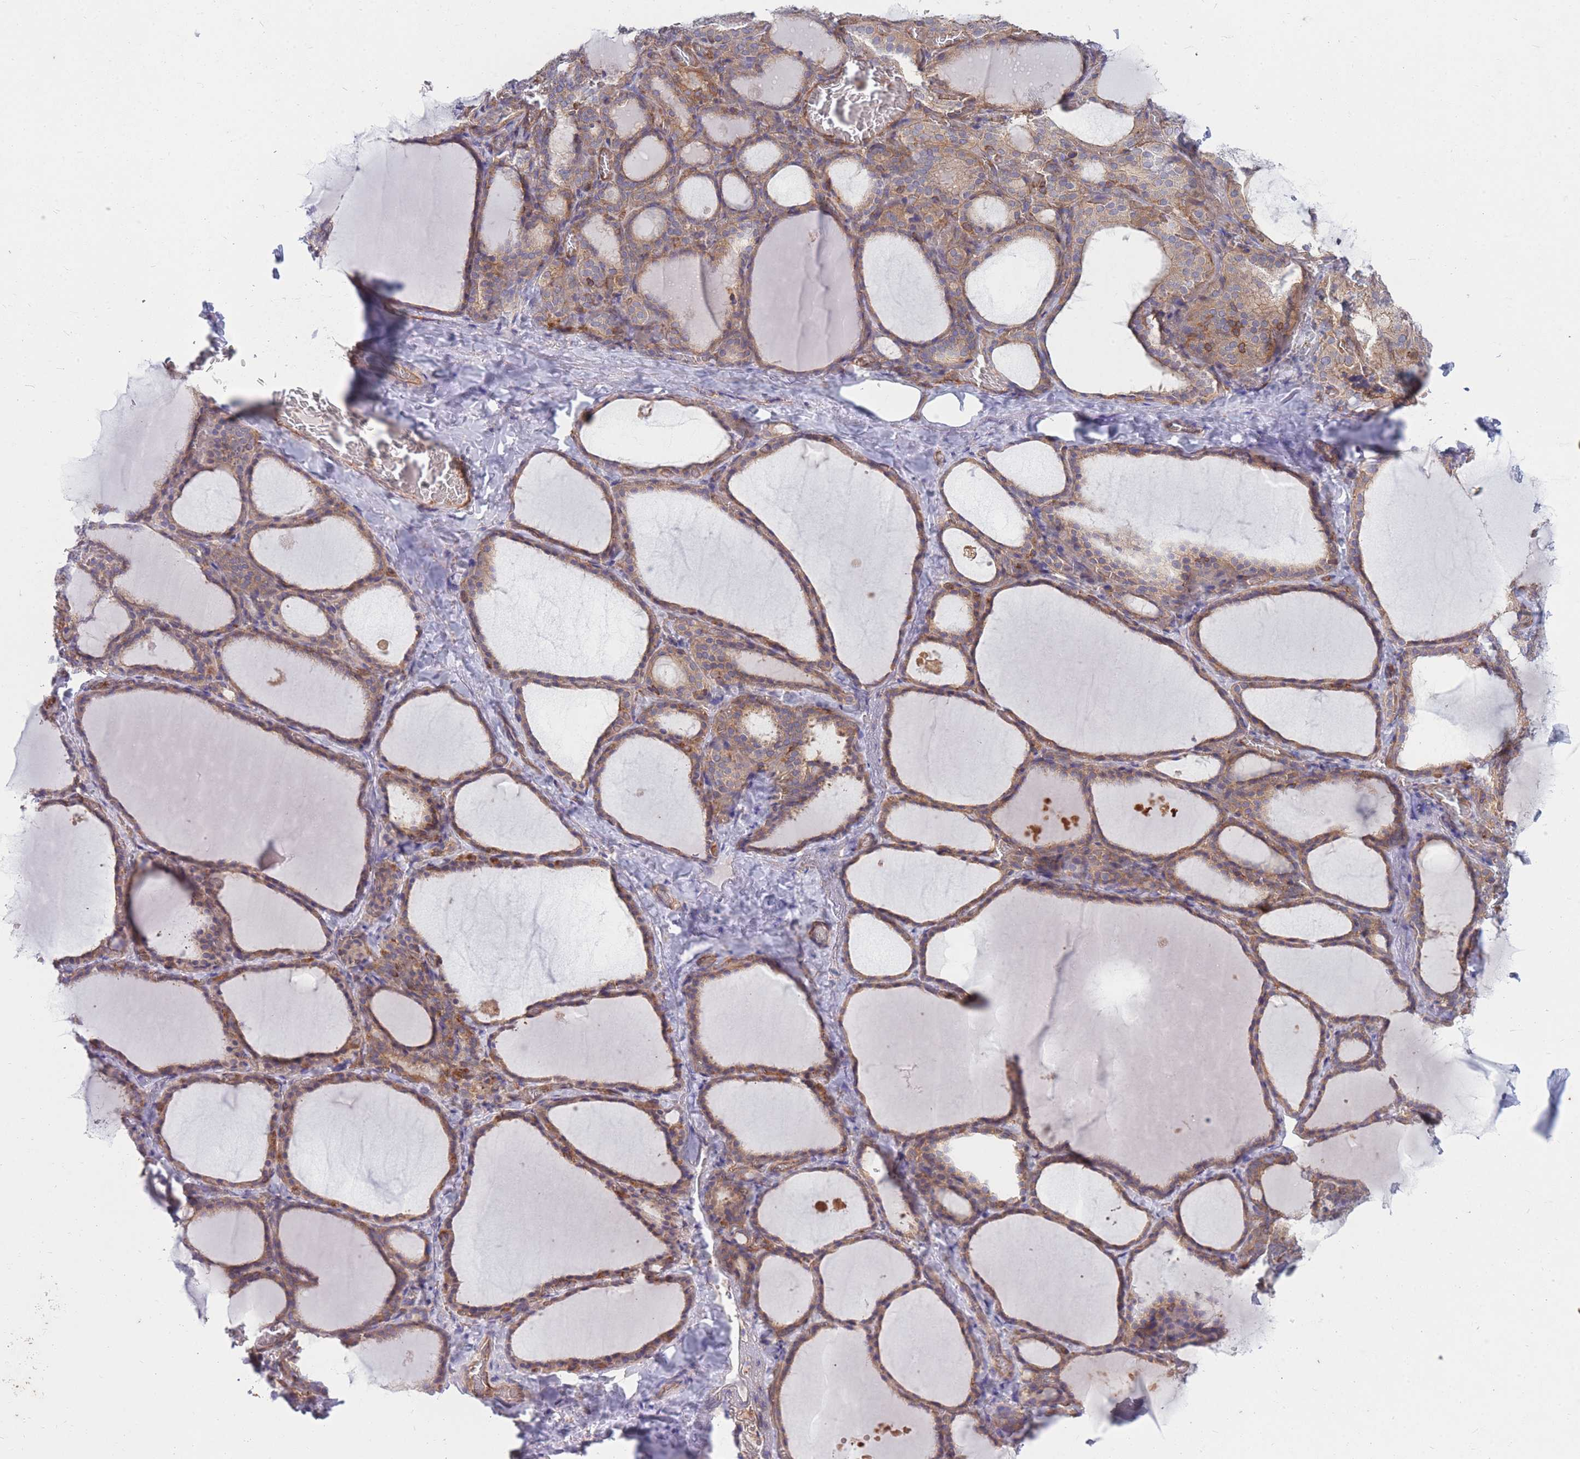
{"staining": {"intensity": "moderate", "quantity": ">75%", "location": "cytoplasmic/membranous"}, "tissue": "thyroid gland", "cell_type": "Glandular cells", "image_type": "normal", "snomed": [{"axis": "morphology", "description": "Normal tissue, NOS"}, {"axis": "topography", "description": "Thyroid gland"}], "caption": "Unremarkable thyroid gland displays moderate cytoplasmic/membranous positivity in approximately >75% of glandular cells.", "gene": "GGA1", "patient": {"sex": "female", "age": 39}}